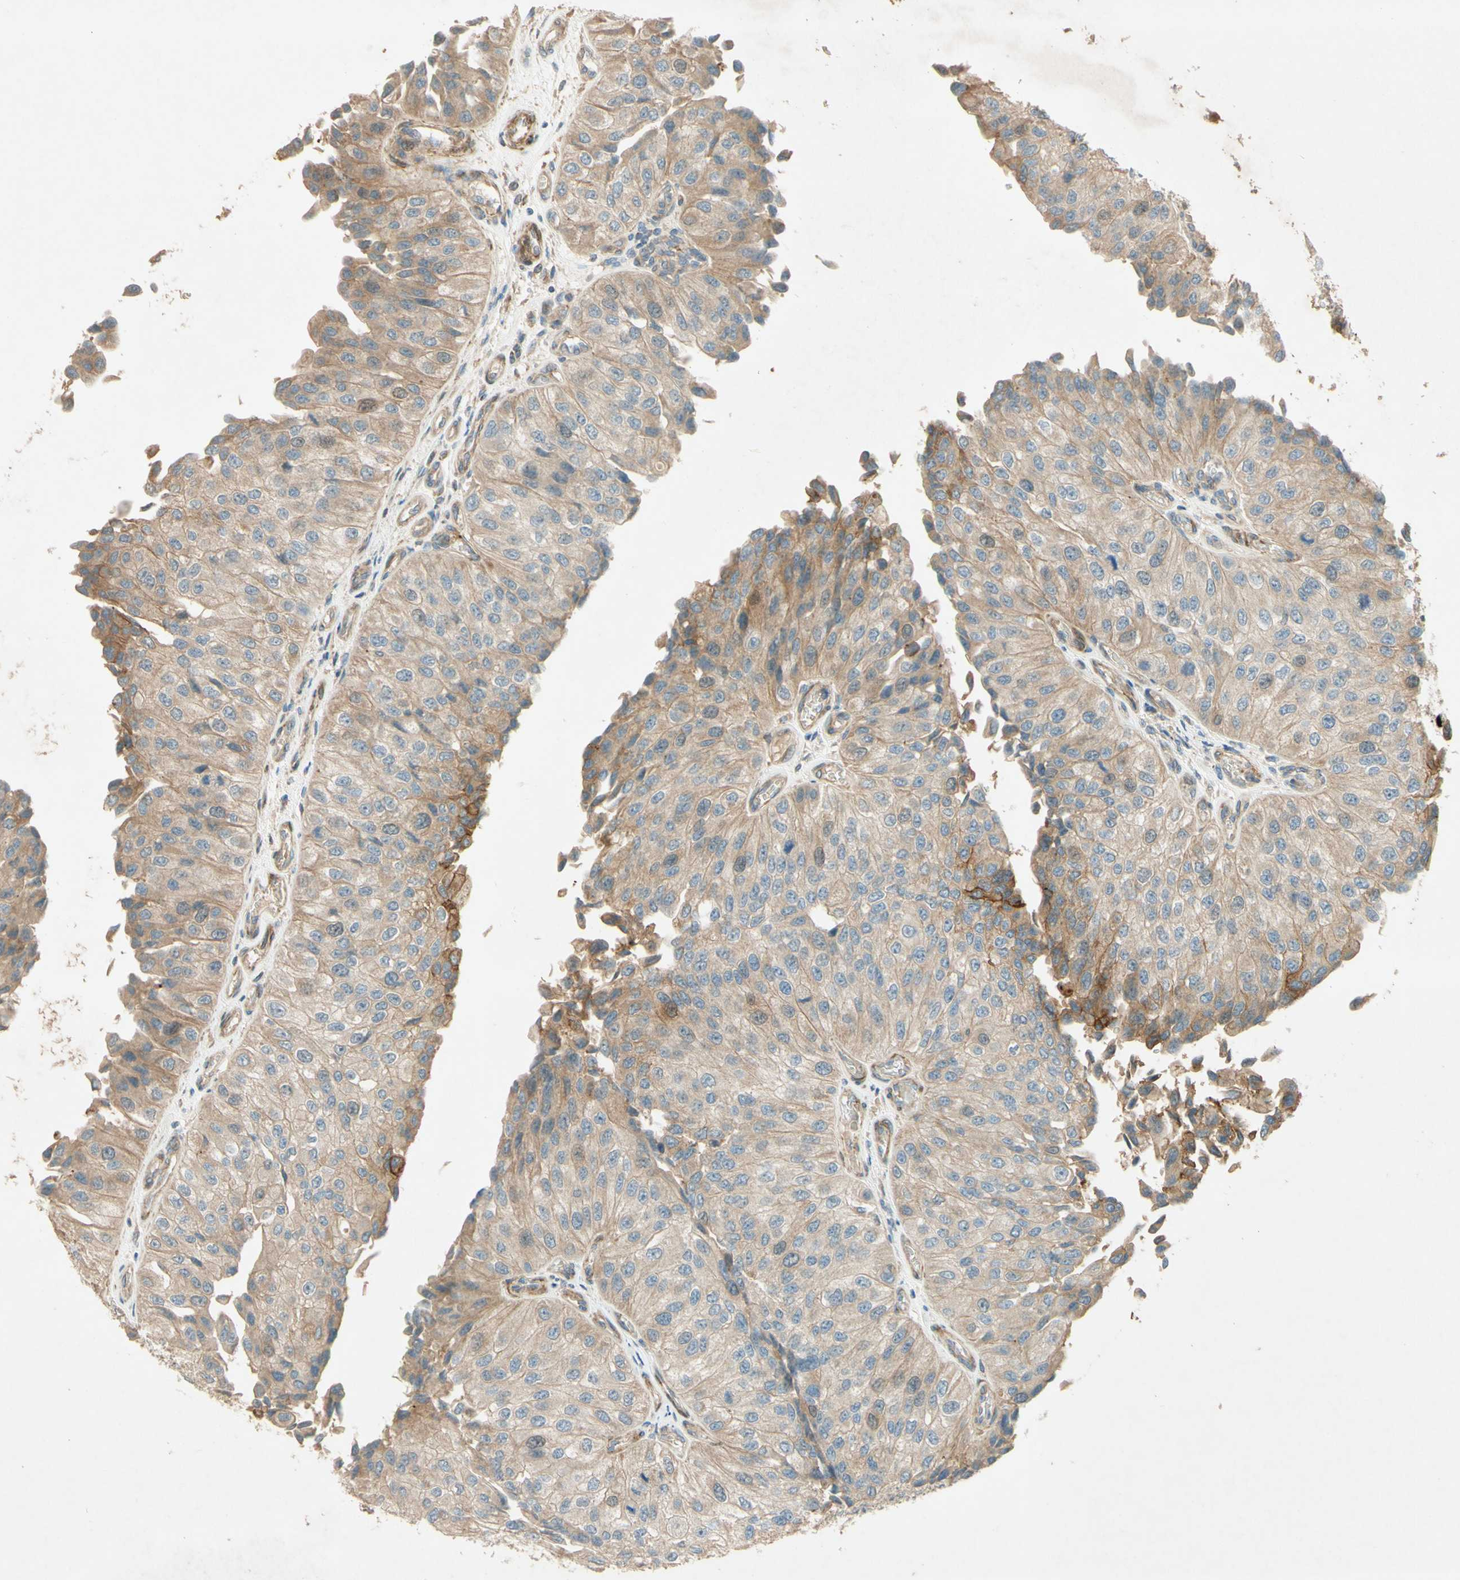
{"staining": {"intensity": "moderate", "quantity": ">75%", "location": "cytoplasmic/membranous"}, "tissue": "urothelial cancer", "cell_type": "Tumor cells", "image_type": "cancer", "snomed": [{"axis": "morphology", "description": "Urothelial carcinoma, High grade"}, {"axis": "topography", "description": "Kidney"}, {"axis": "topography", "description": "Urinary bladder"}], "caption": "Moderate cytoplasmic/membranous staining for a protein is seen in approximately >75% of tumor cells of urothelial cancer using IHC.", "gene": "ADAM17", "patient": {"sex": "male", "age": 77}}